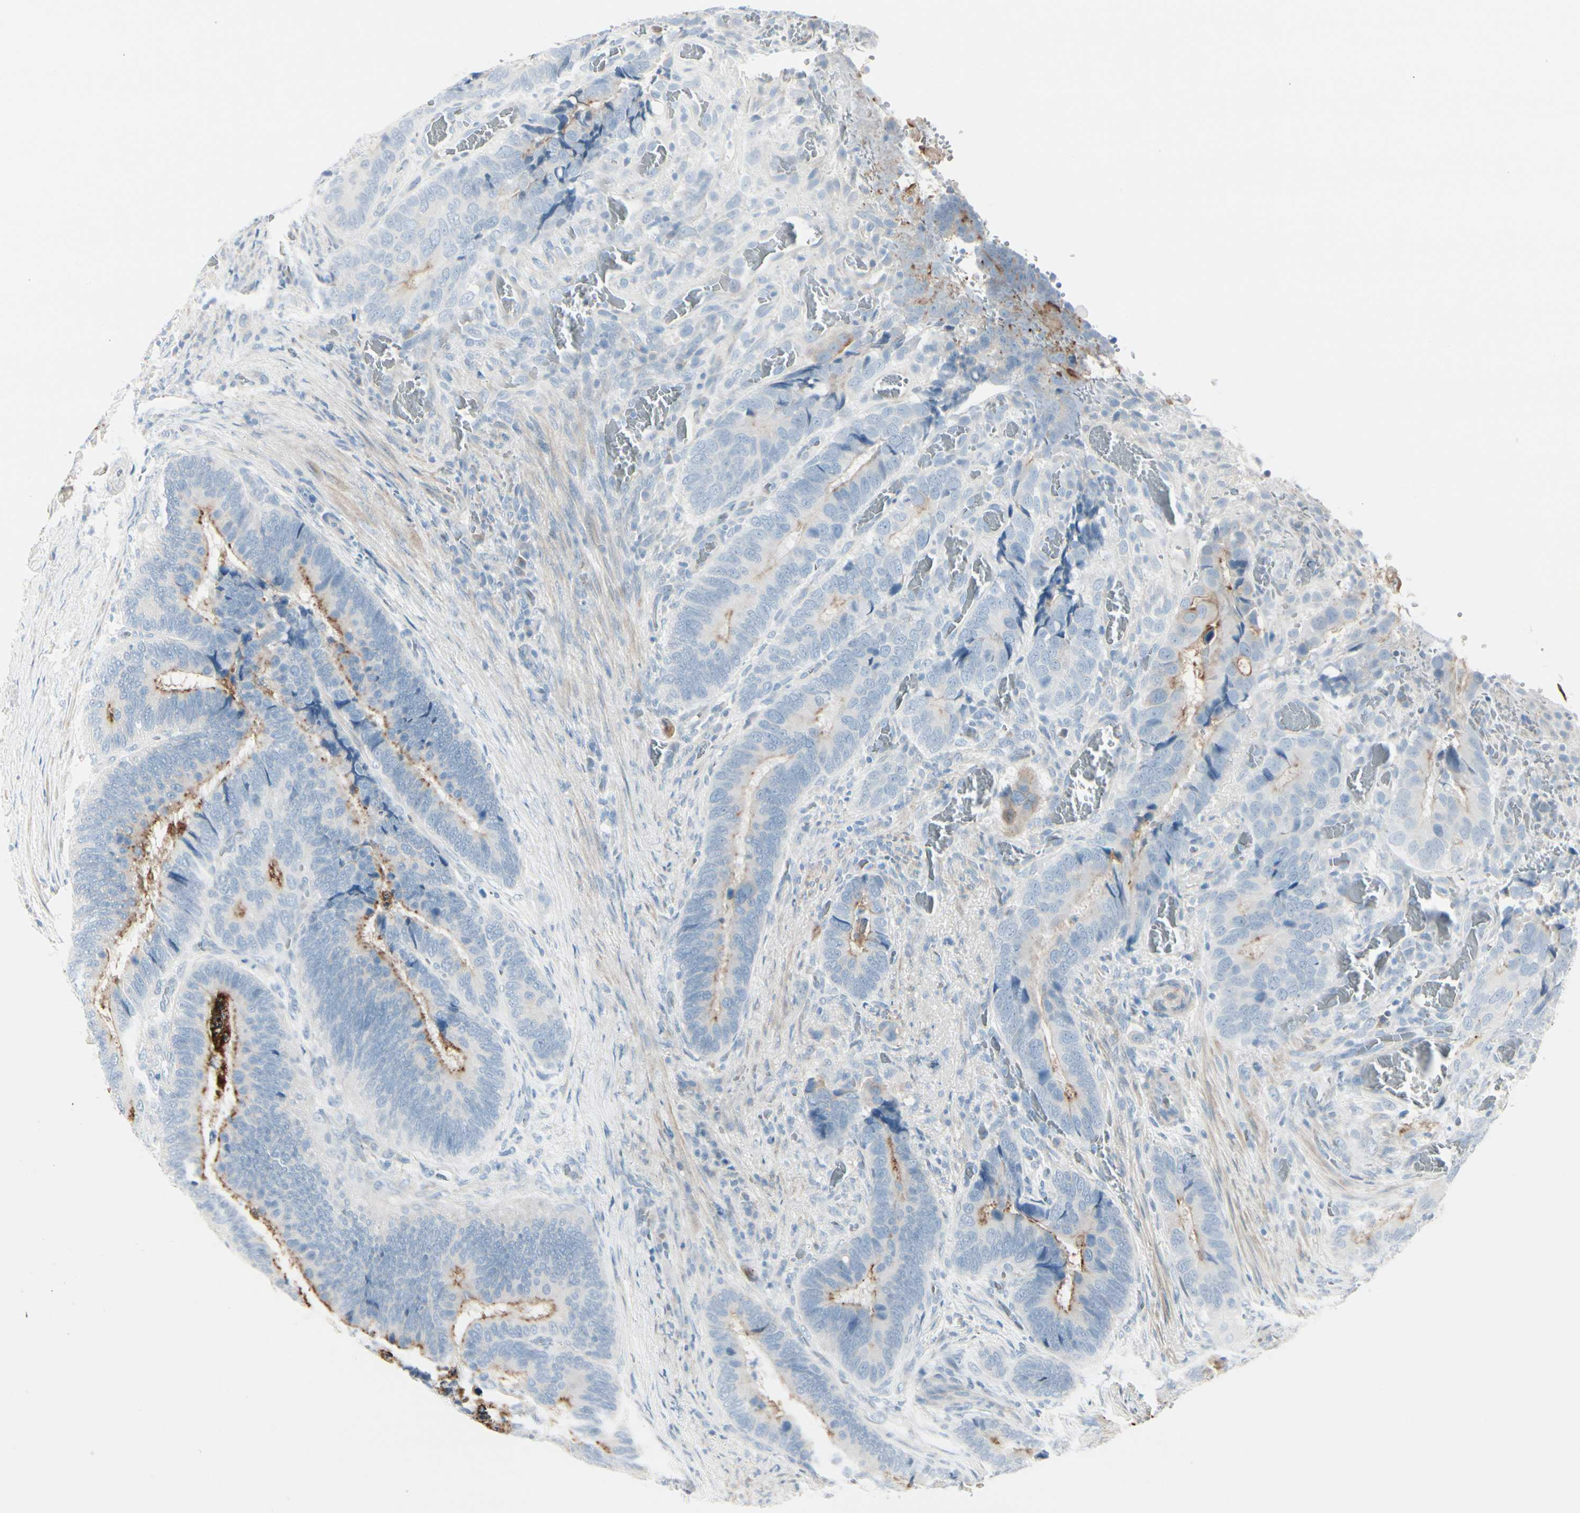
{"staining": {"intensity": "moderate", "quantity": "25%-75%", "location": "cytoplasmic/membranous"}, "tissue": "colorectal cancer", "cell_type": "Tumor cells", "image_type": "cancer", "snomed": [{"axis": "morphology", "description": "Adenocarcinoma, NOS"}, {"axis": "topography", "description": "Colon"}], "caption": "Immunohistochemistry (IHC) histopathology image of neoplastic tissue: human colorectal cancer stained using IHC shows medium levels of moderate protein expression localized specifically in the cytoplasmic/membranous of tumor cells, appearing as a cytoplasmic/membranous brown color.", "gene": "CDHR5", "patient": {"sex": "male", "age": 72}}